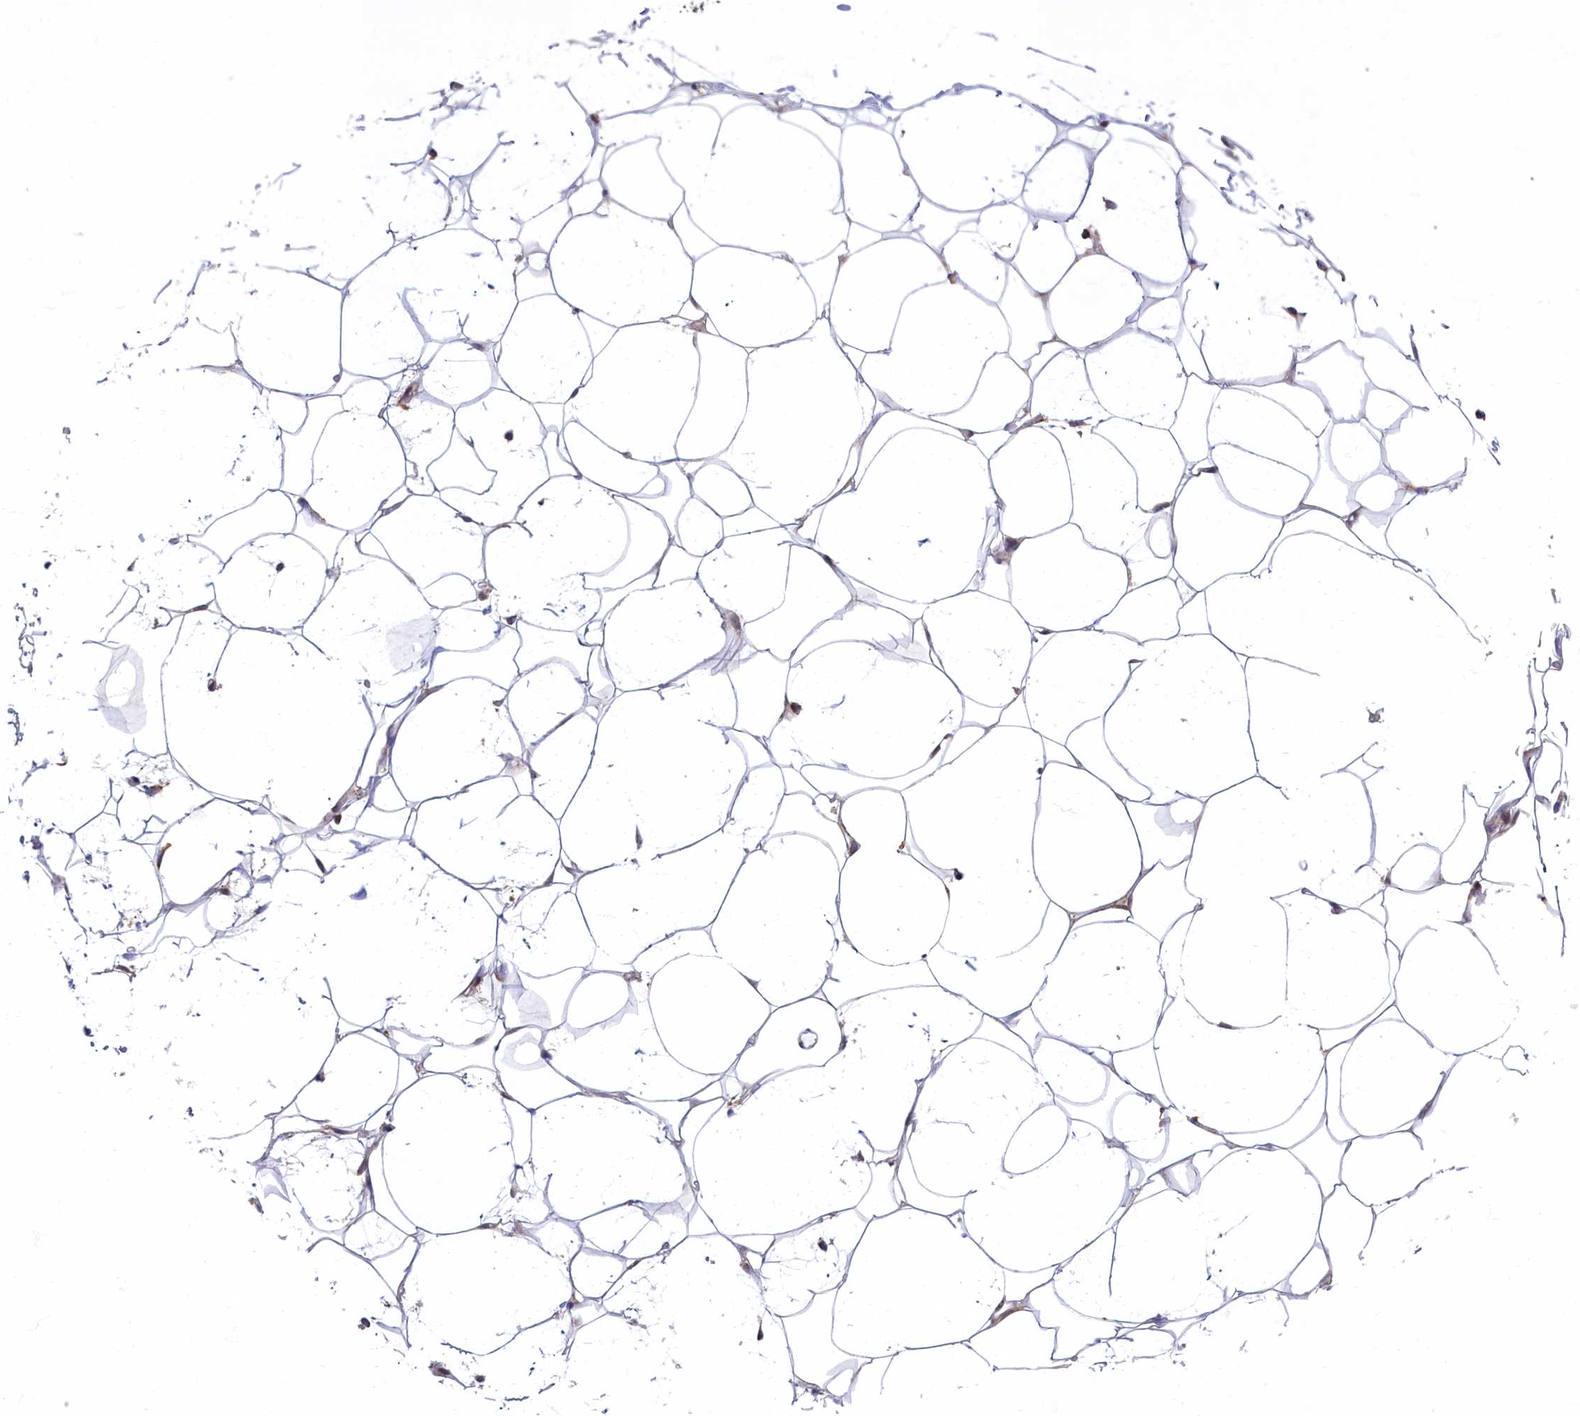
{"staining": {"intensity": "weak", "quantity": "25%-75%", "location": "cytoplasmic/membranous"}, "tissue": "adipose tissue", "cell_type": "Adipocytes", "image_type": "normal", "snomed": [{"axis": "morphology", "description": "Normal tissue, NOS"}, {"axis": "topography", "description": "Breast"}], "caption": "Immunohistochemical staining of normal adipose tissue demonstrates 25%-75% levels of weak cytoplasmic/membranous protein positivity in about 25%-75% of adipocytes.", "gene": "MAK16", "patient": {"sex": "female", "age": 26}}